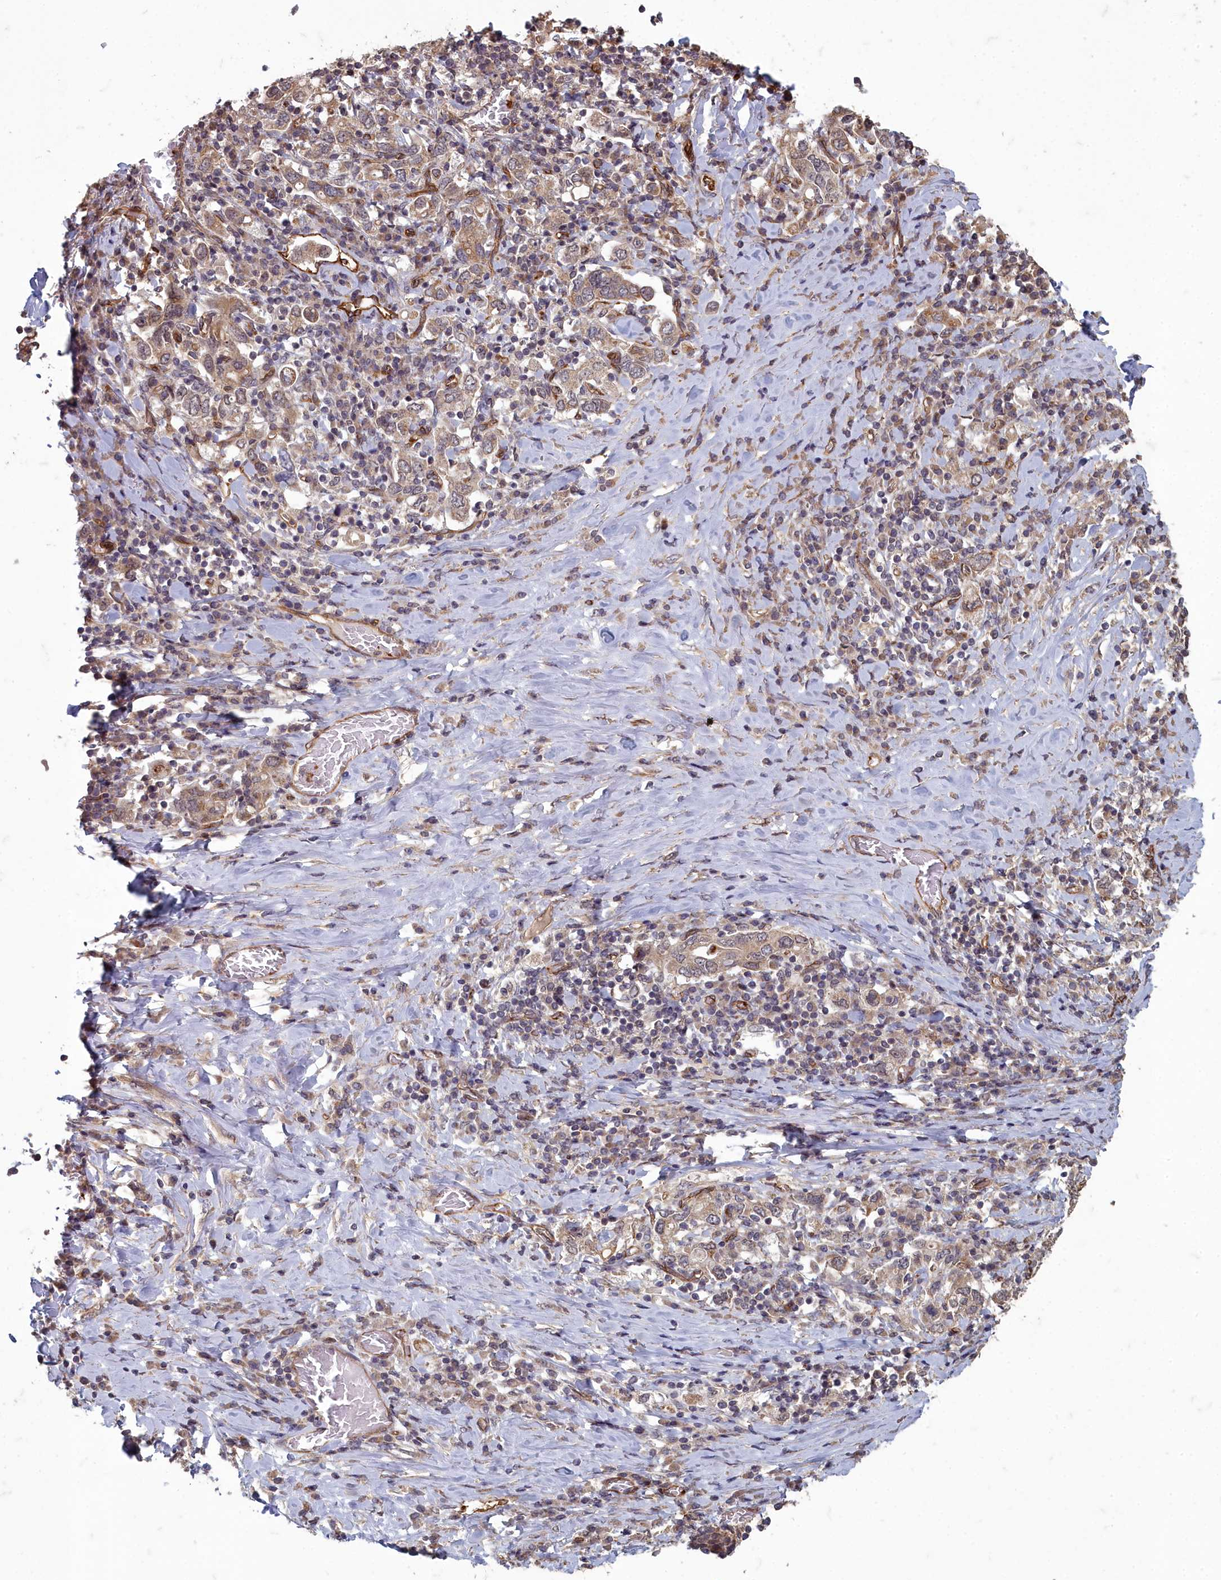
{"staining": {"intensity": "weak", "quantity": ">75%", "location": "cytoplasmic/membranous"}, "tissue": "stomach cancer", "cell_type": "Tumor cells", "image_type": "cancer", "snomed": [{"axis": "morphology", "description": "Adenocarcinoma, NOS"}, {"axis": "topography", "description": "Stomach, upper"}, {"axis": "topography", "description": "Stomach"}], "caption": "High-power microscopy captured an immunohistochemistry image of stomach cancer, revealing weak cytoplasmic/membranous expression in approximately >75% of tumor cells.", "gene": "TSPYL4", "patient": {"sex": "male", "age": 62}}